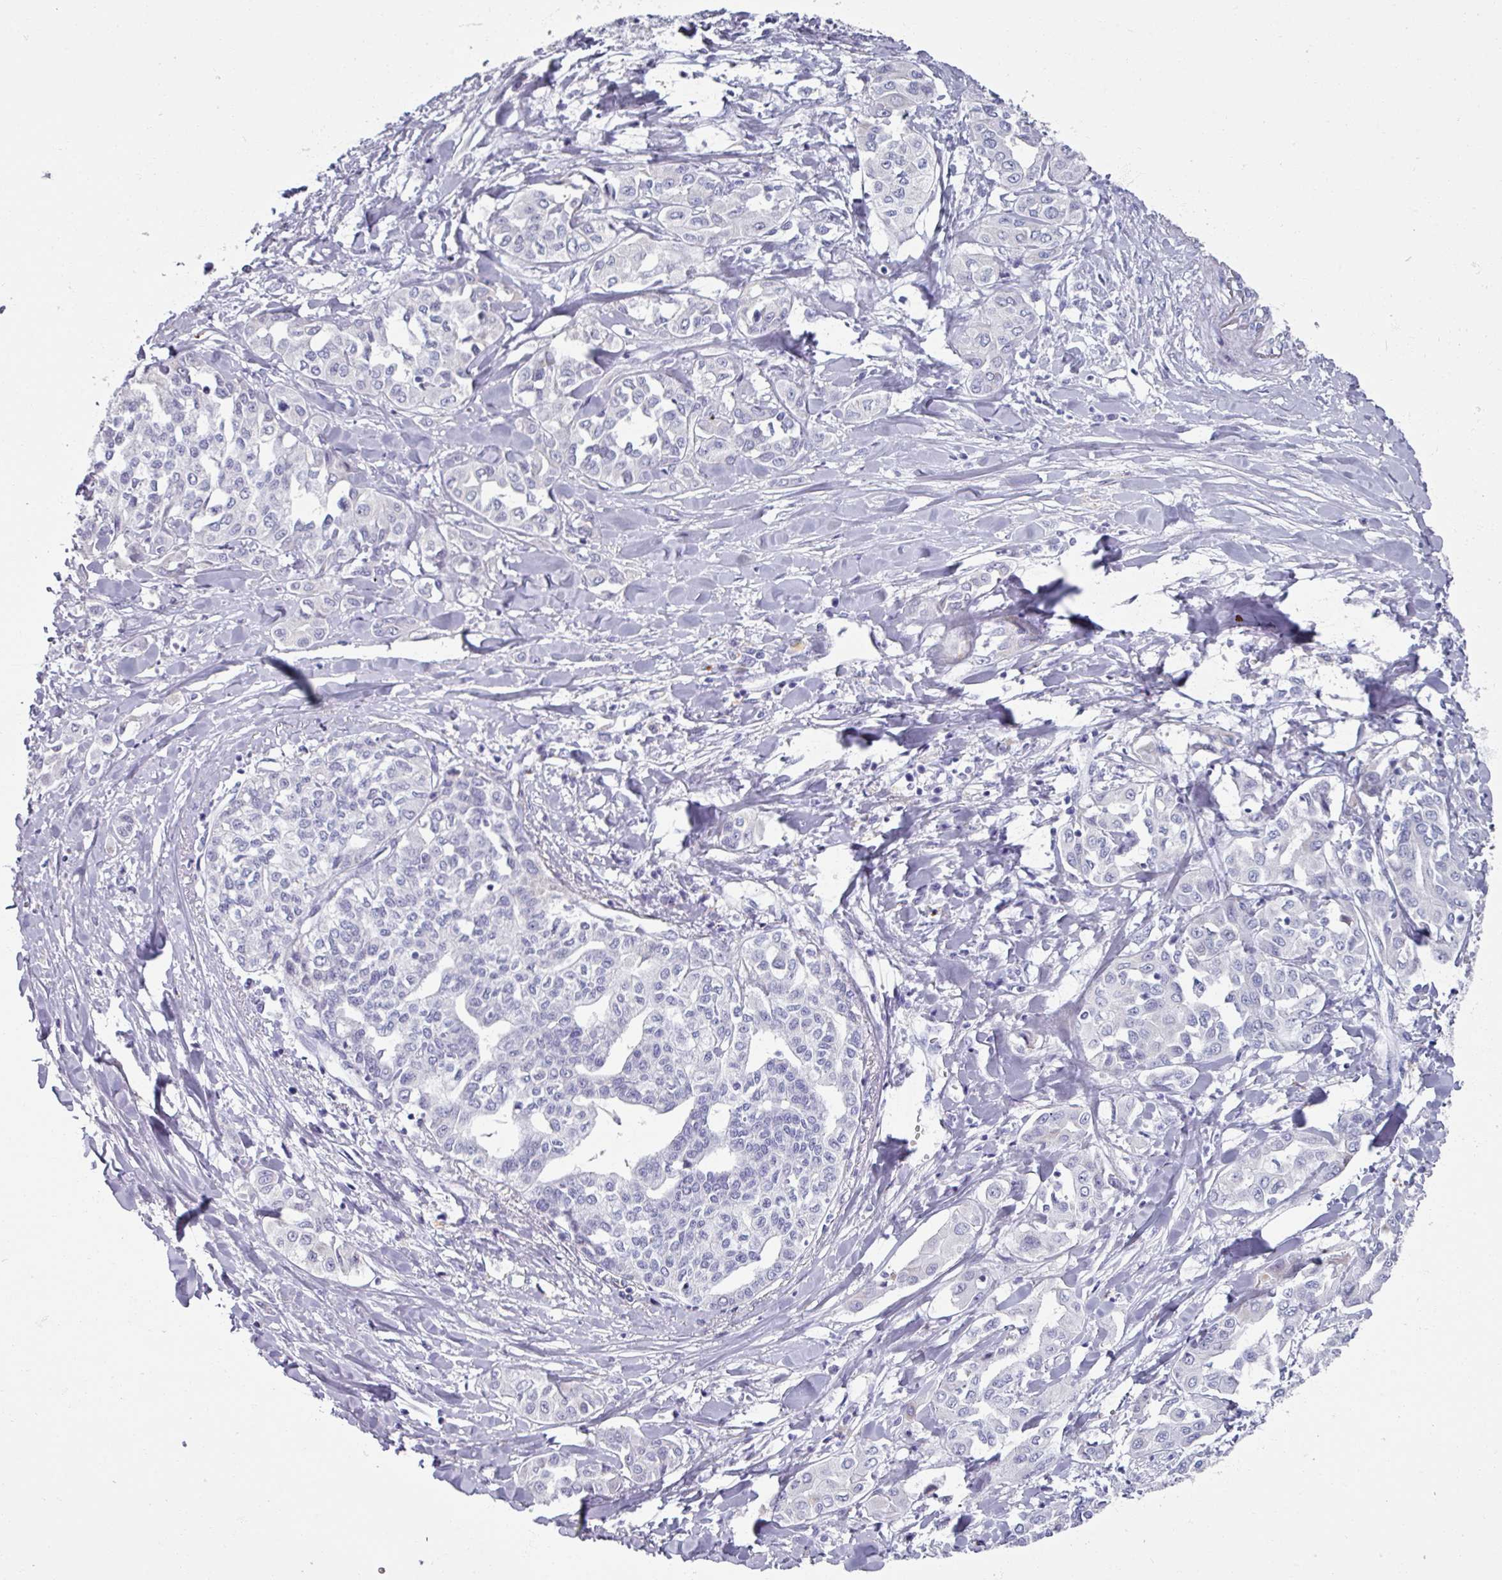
{"staining": {"intensity": "negative", "quantity": "none", "location": "none"}, "tissue": "liver cancer", "cell_type": "Tumor cells", "image_type": "cancer", "snomed": [{"axis": "morphology", "description": "Cholangiocarcinoma"}, {"axis": "topography", "description": "Liver"}], "caption": "Immunohistochemical staining of human liver cancer shows no significant staining in tumor cells. (DAB (3,3'-diaminobenzidine) immunohistochemistry with hematoxylin counter stain).", "gene": "SPESP1", "patient": {"sex": "female", "age": 77}}